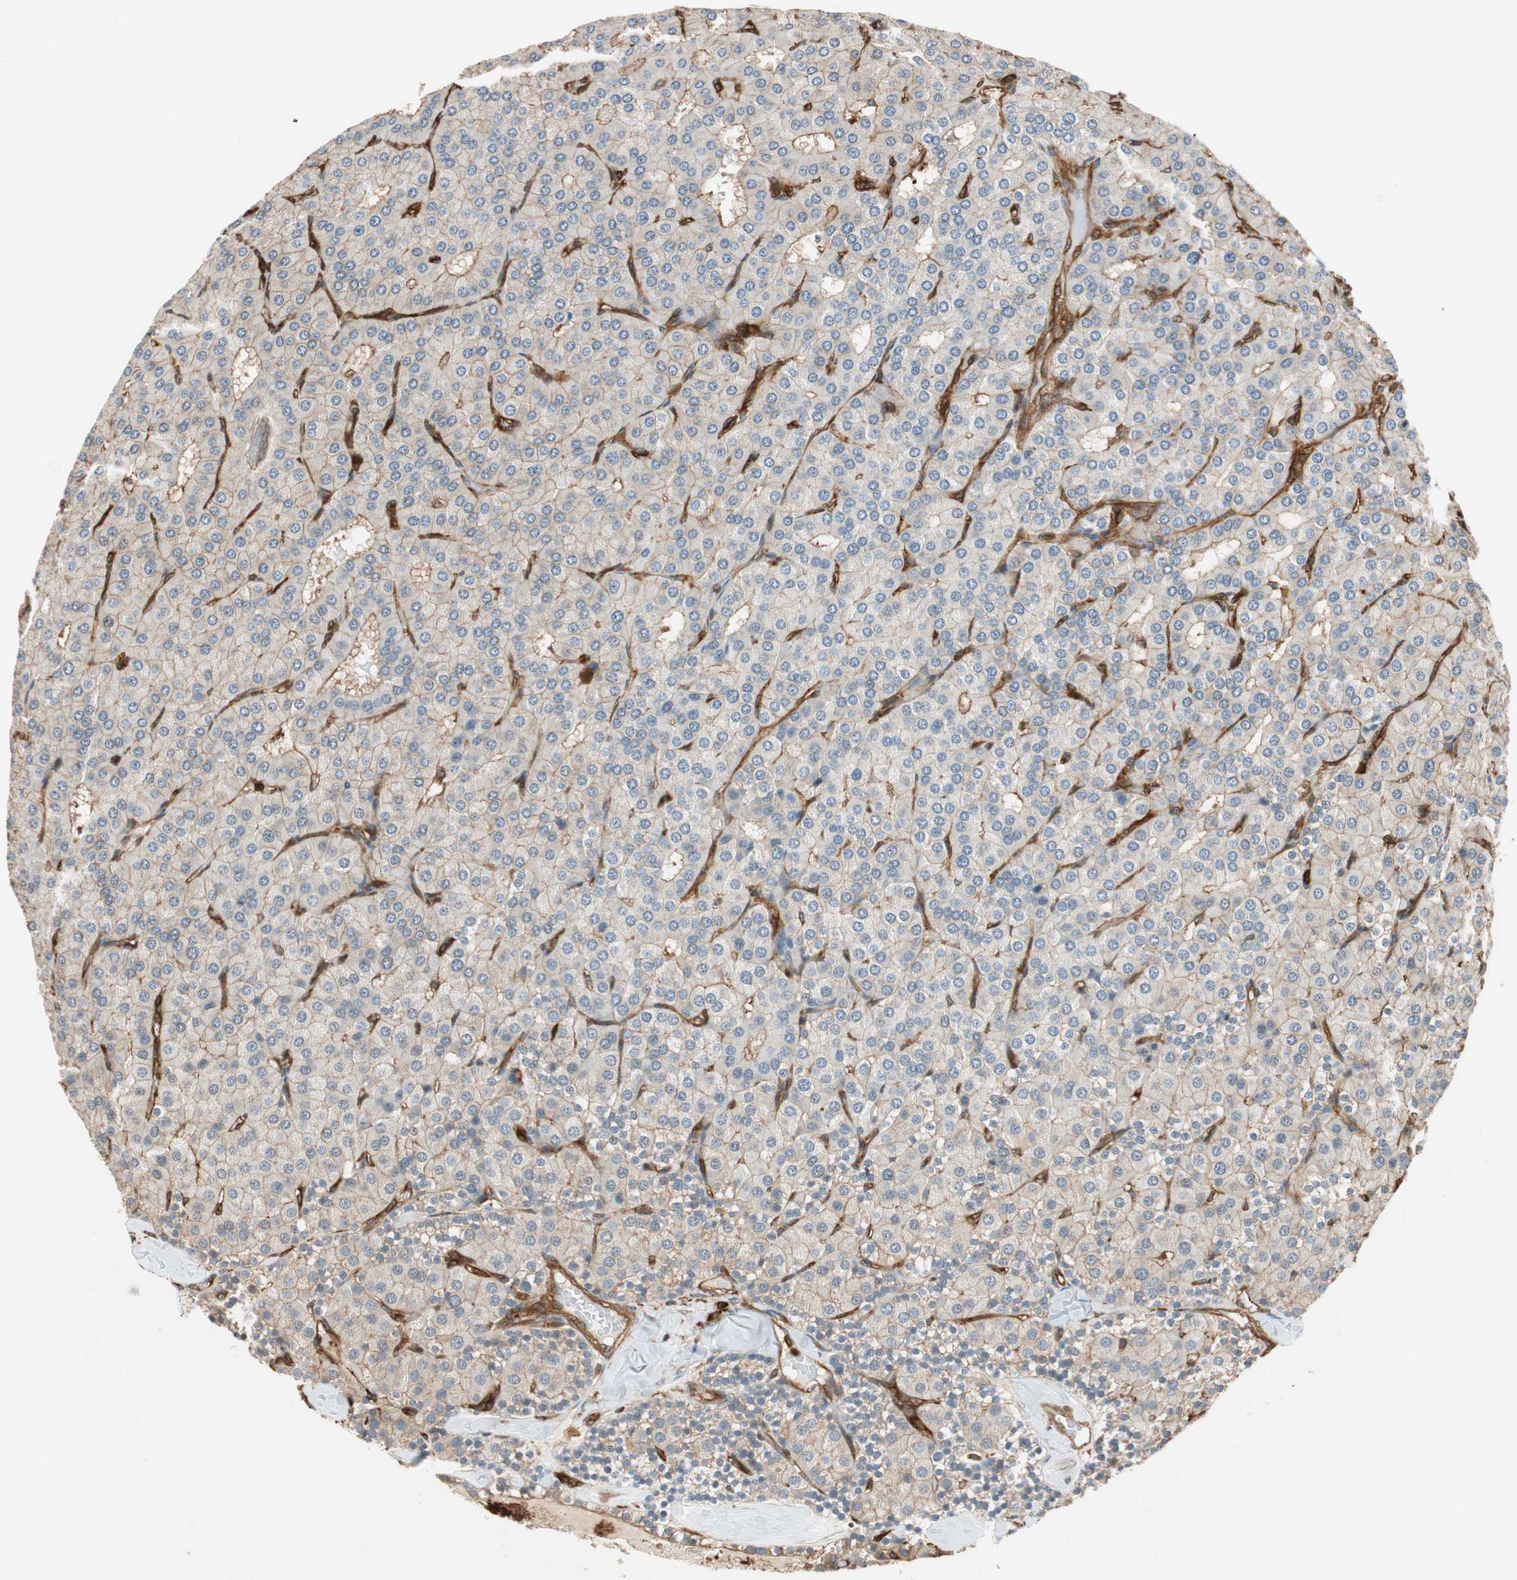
{"staining": {"intensity": "weak", "quantity": ">75%", "location": "cytoplasmic/membranous"}, "tissue": "parathyroid gland", "cell_type": "Glandular cells", "image_type": "normal", "snomed": [{"axis": "morphology", "description": "Normal tissue, NOS"}, {"axis": "morphology", "description": "Adenoma, NOS"}, {"axis": "topography", "description": "Parathyroid gland"}], "caption": "Protein staining of benign parathyroid gland exhibits weak cytoplasmic/membranous staining in about >75% of glandular cells.", "gene": "VASP", "patient": {"sex": "female", "age": 86}}